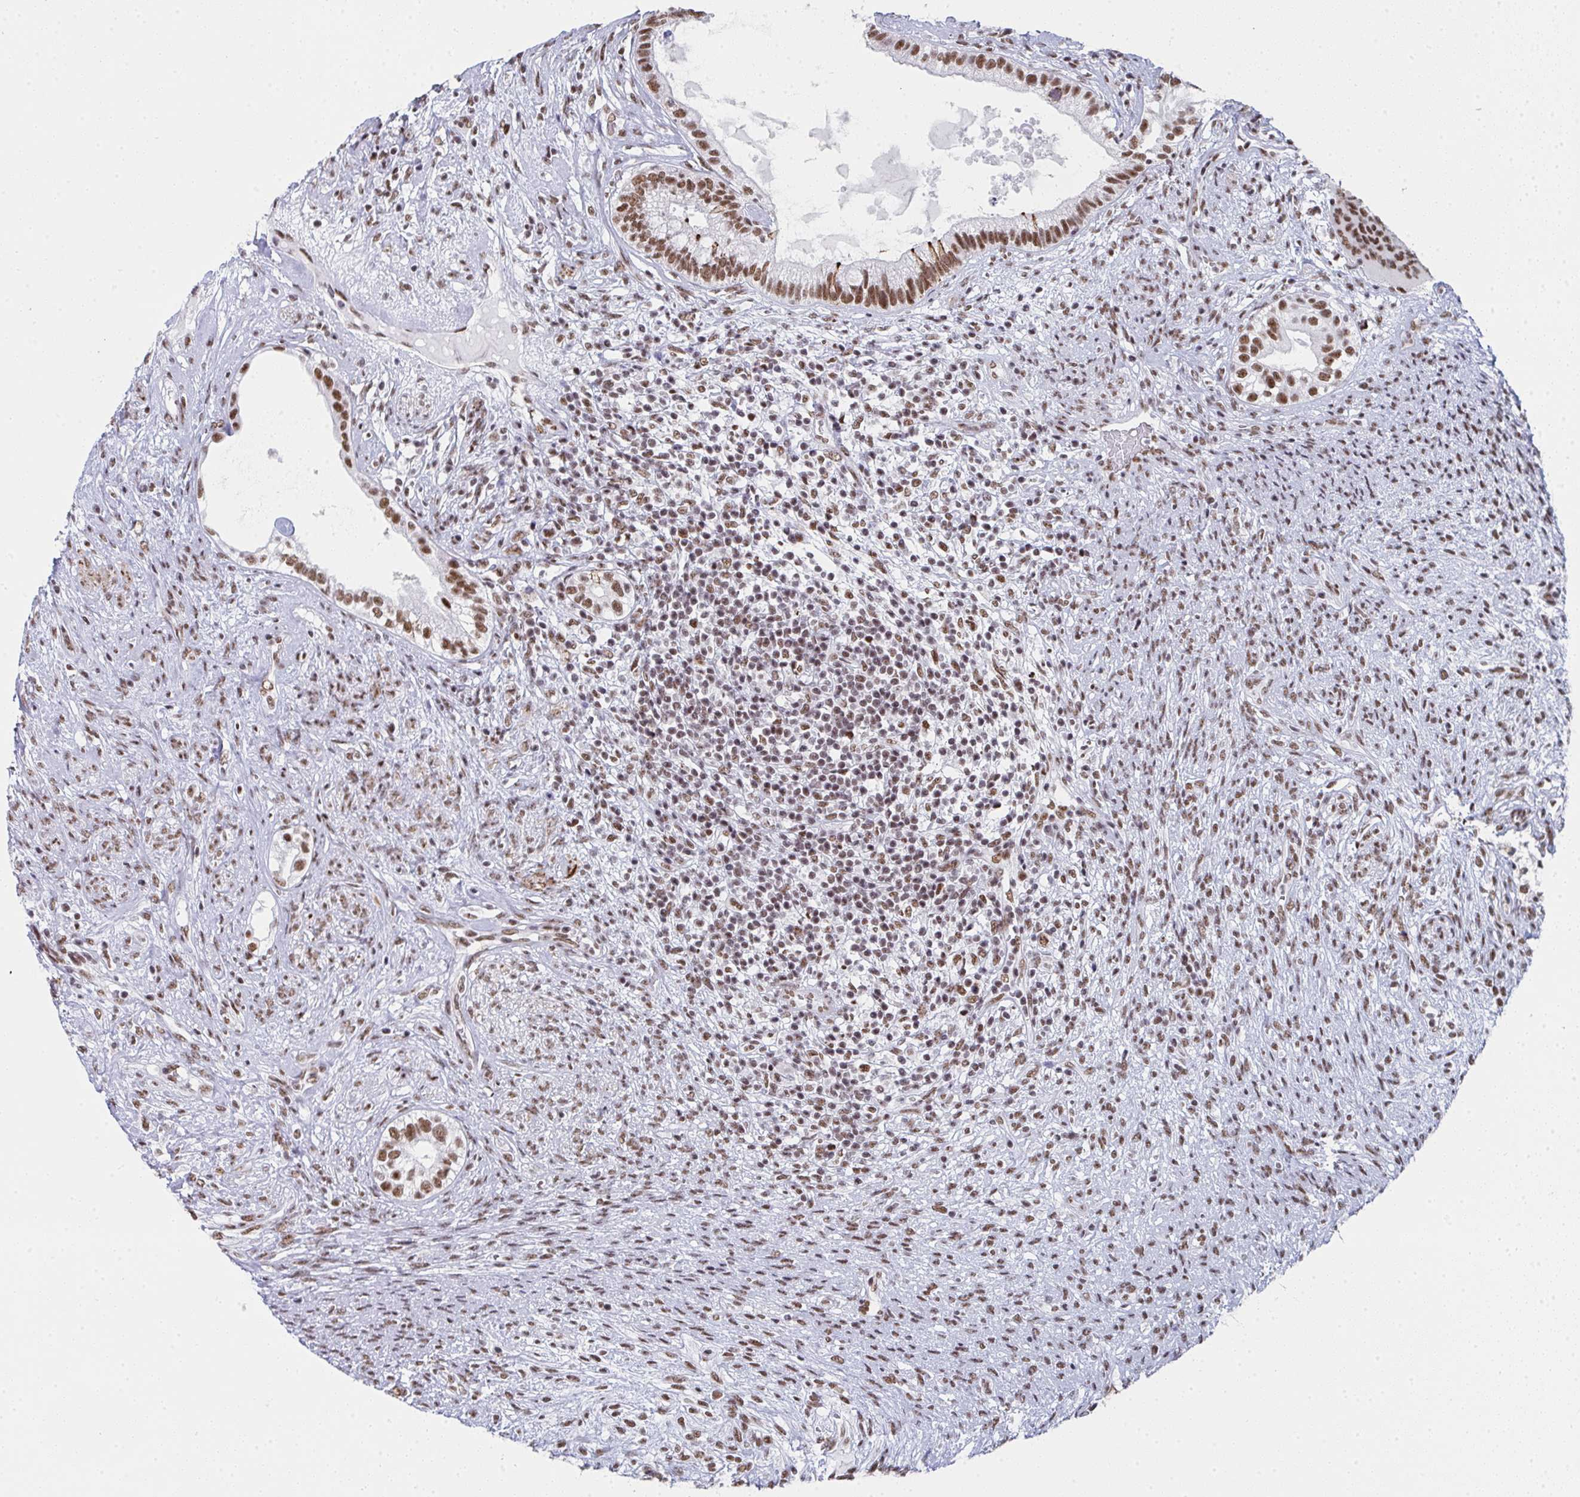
{"staining": {"intensity": "moderate", "quantity": ">75%", "location": "nuclear"}, "tissue": "testis cancer", "cell_type": "Tumor cells", "image_type": "cancer", "snomed": [{"axis": "morphology", "description": "Seminoma, NOS"}, {"axis": "morphology", "description": "Carcinoma, Embryonal, NOS"}, {"axis": "topography", "description": "Testis"}], "caption": "High-magnification brightfield microscopy of testis embryonal carcinoma stained with DAB (brown) and counterstained with hematoxylin (blue). tumor cells exhibit moderate nuclear positivity is seen in approximately>75% of cells.", "gene": "SNRNP70", "patient": {"sex": "male", "age": 41}}